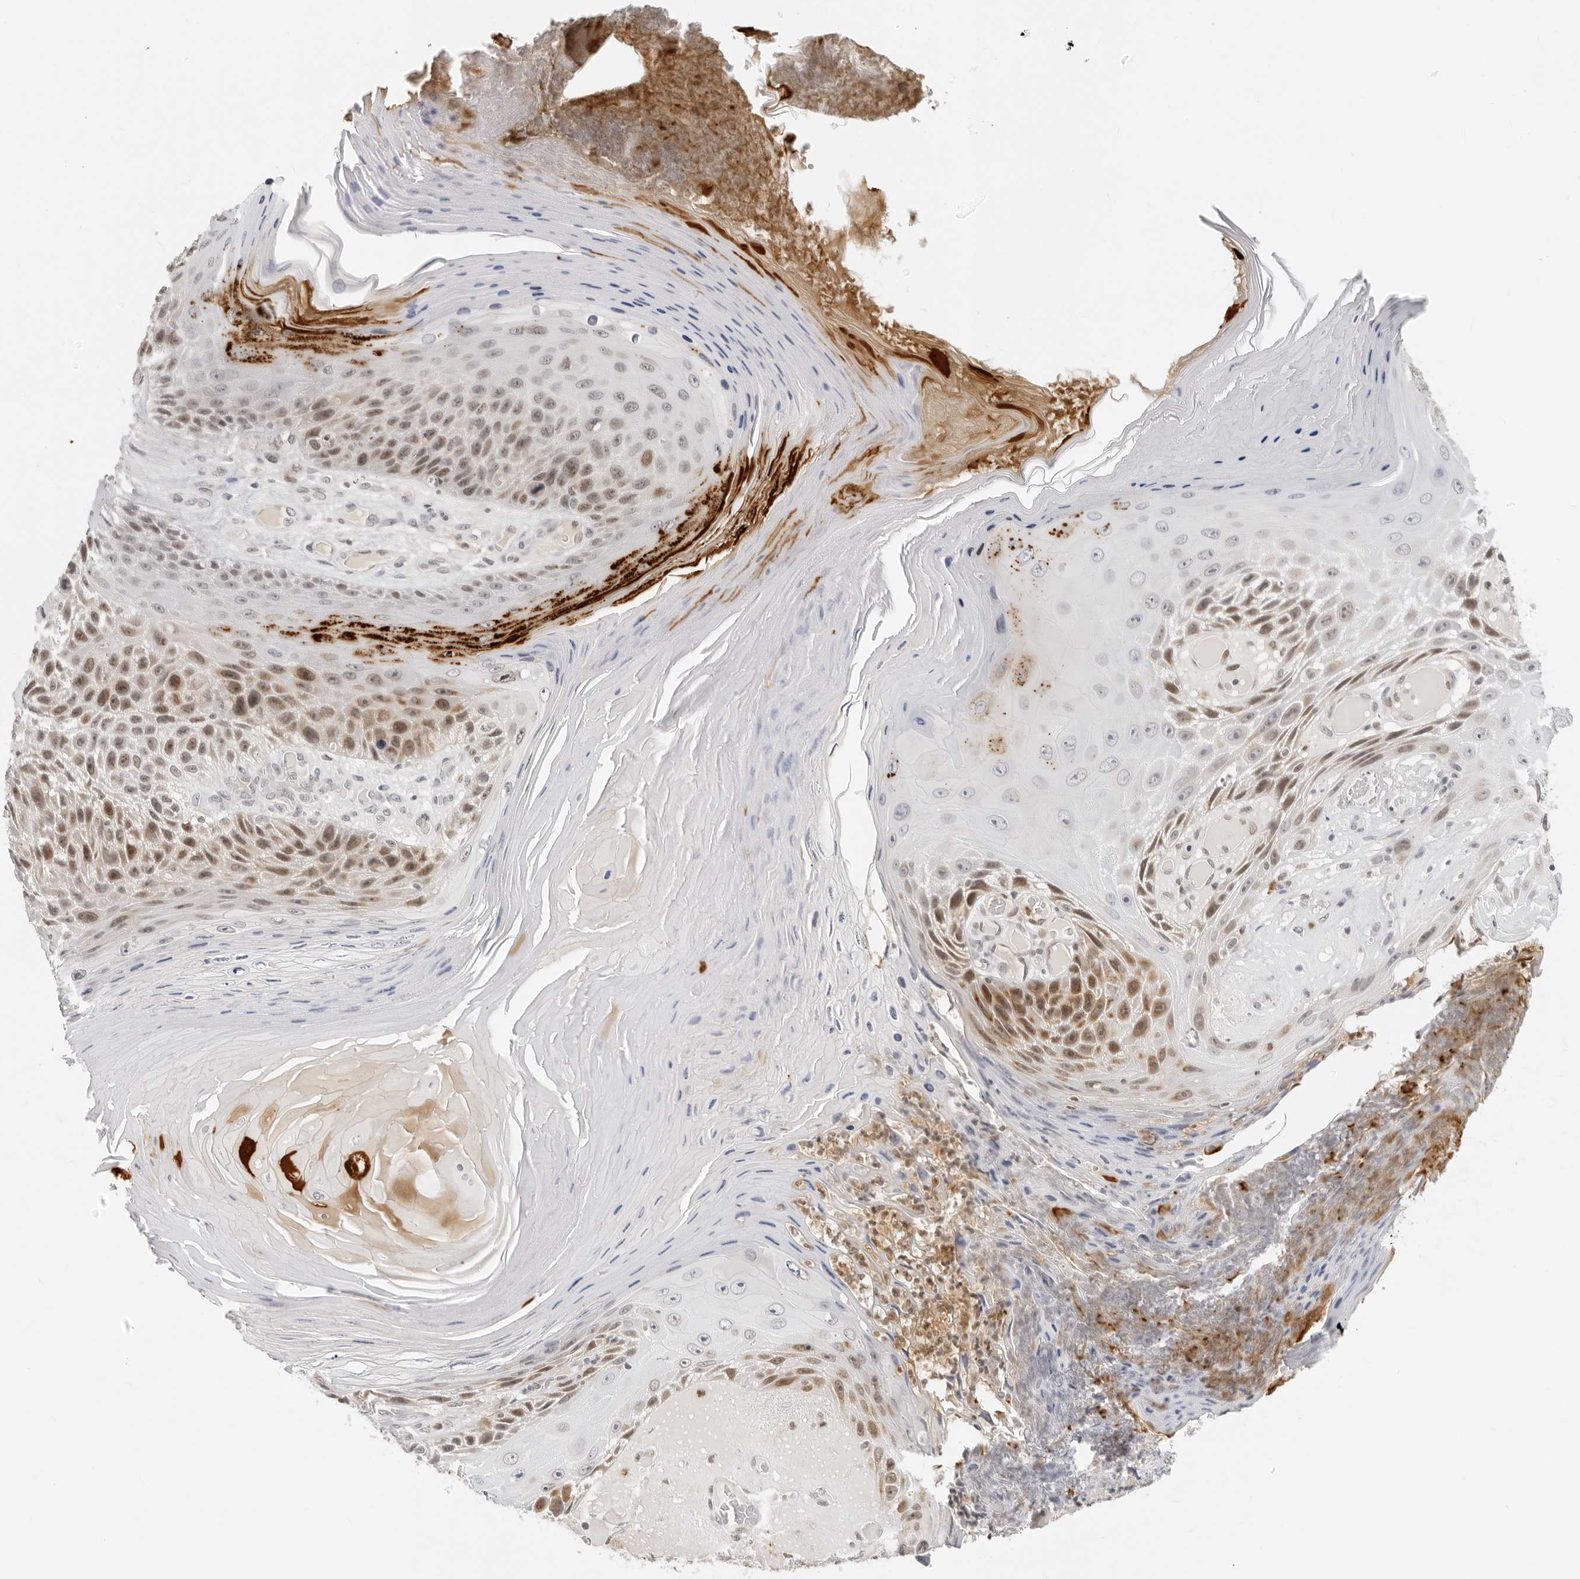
{"staining": {"intensity": "moderate", "quantity": ">75%", "location": "nuclear"}, "tissue": "skin cancer", "cell_type": "Tumor cells", "image_type": "cancer", "snomed": [{"axis": "morphology", "description": "Squamous cell carcinoma, NOS"}, {"axis": "topography", "description": "Skin"}], "caption": "The immunohistochemical stain highlights moderate nuclear expression in tumor cells of skin squamous cell carcinoma tissue.", "gene": "MSH6", "patient": {"sex": "female", "age": 88}}